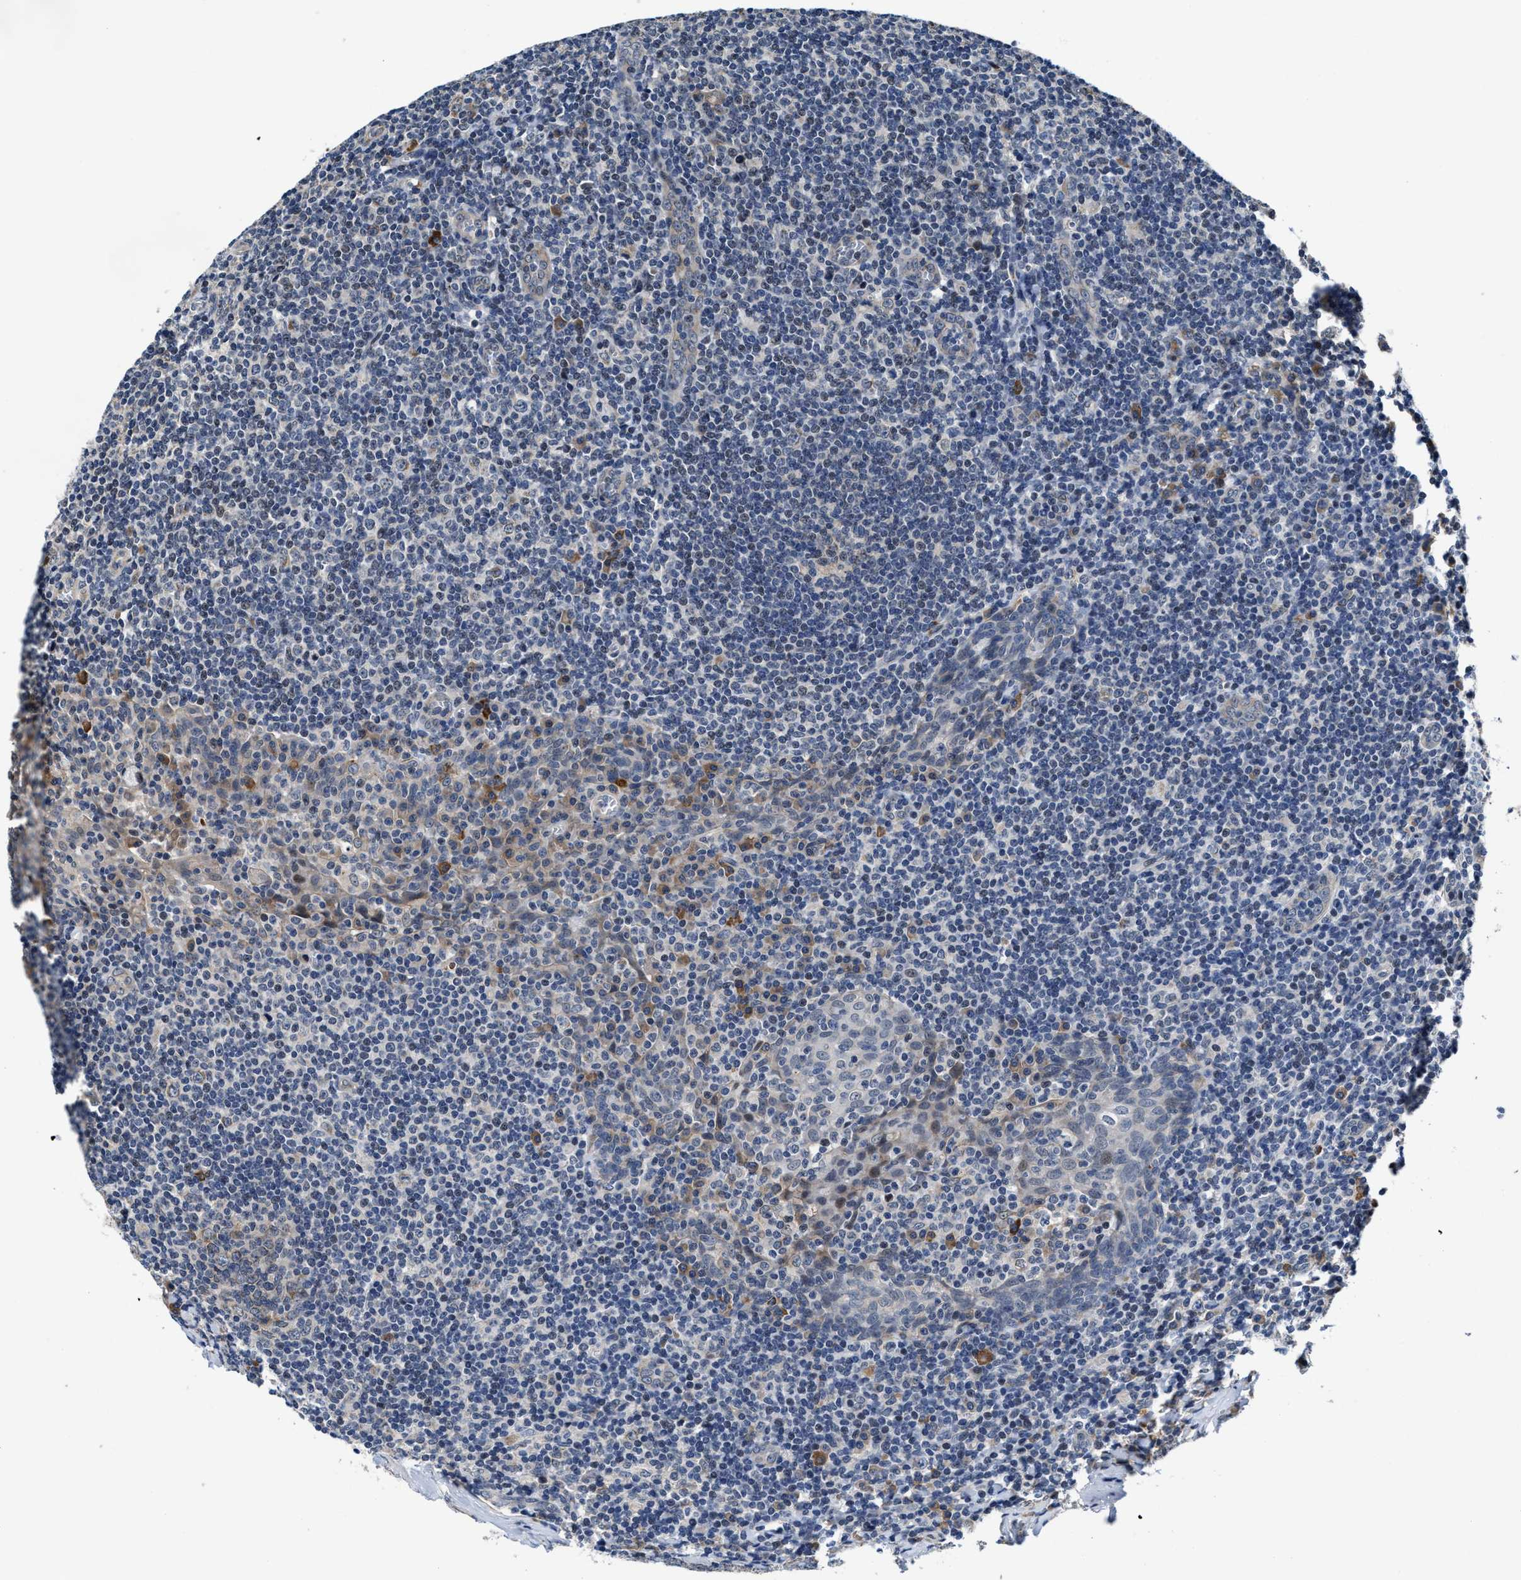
{"staining": {"intensity": "moderate", "quantity": "<25%", "location": "cytoplasmic/membranous"}, "tissue": "tonsil", "cell_type": "Germinal center cells", "image_type": "normal", "snomed": [{"axis": "morphology", "description": "Normal tissue, NOS"}, {"axis": "topography", "description": "Tonsil"}], "caption": "This image demonstrates IHC staining of unremarkable human tonsil, with low moderate cytoplasmic/membranous staining in about <25% of germinal center cells.", "gene": "TMEM53", "patient": {"sex": "male", "age": 37}}